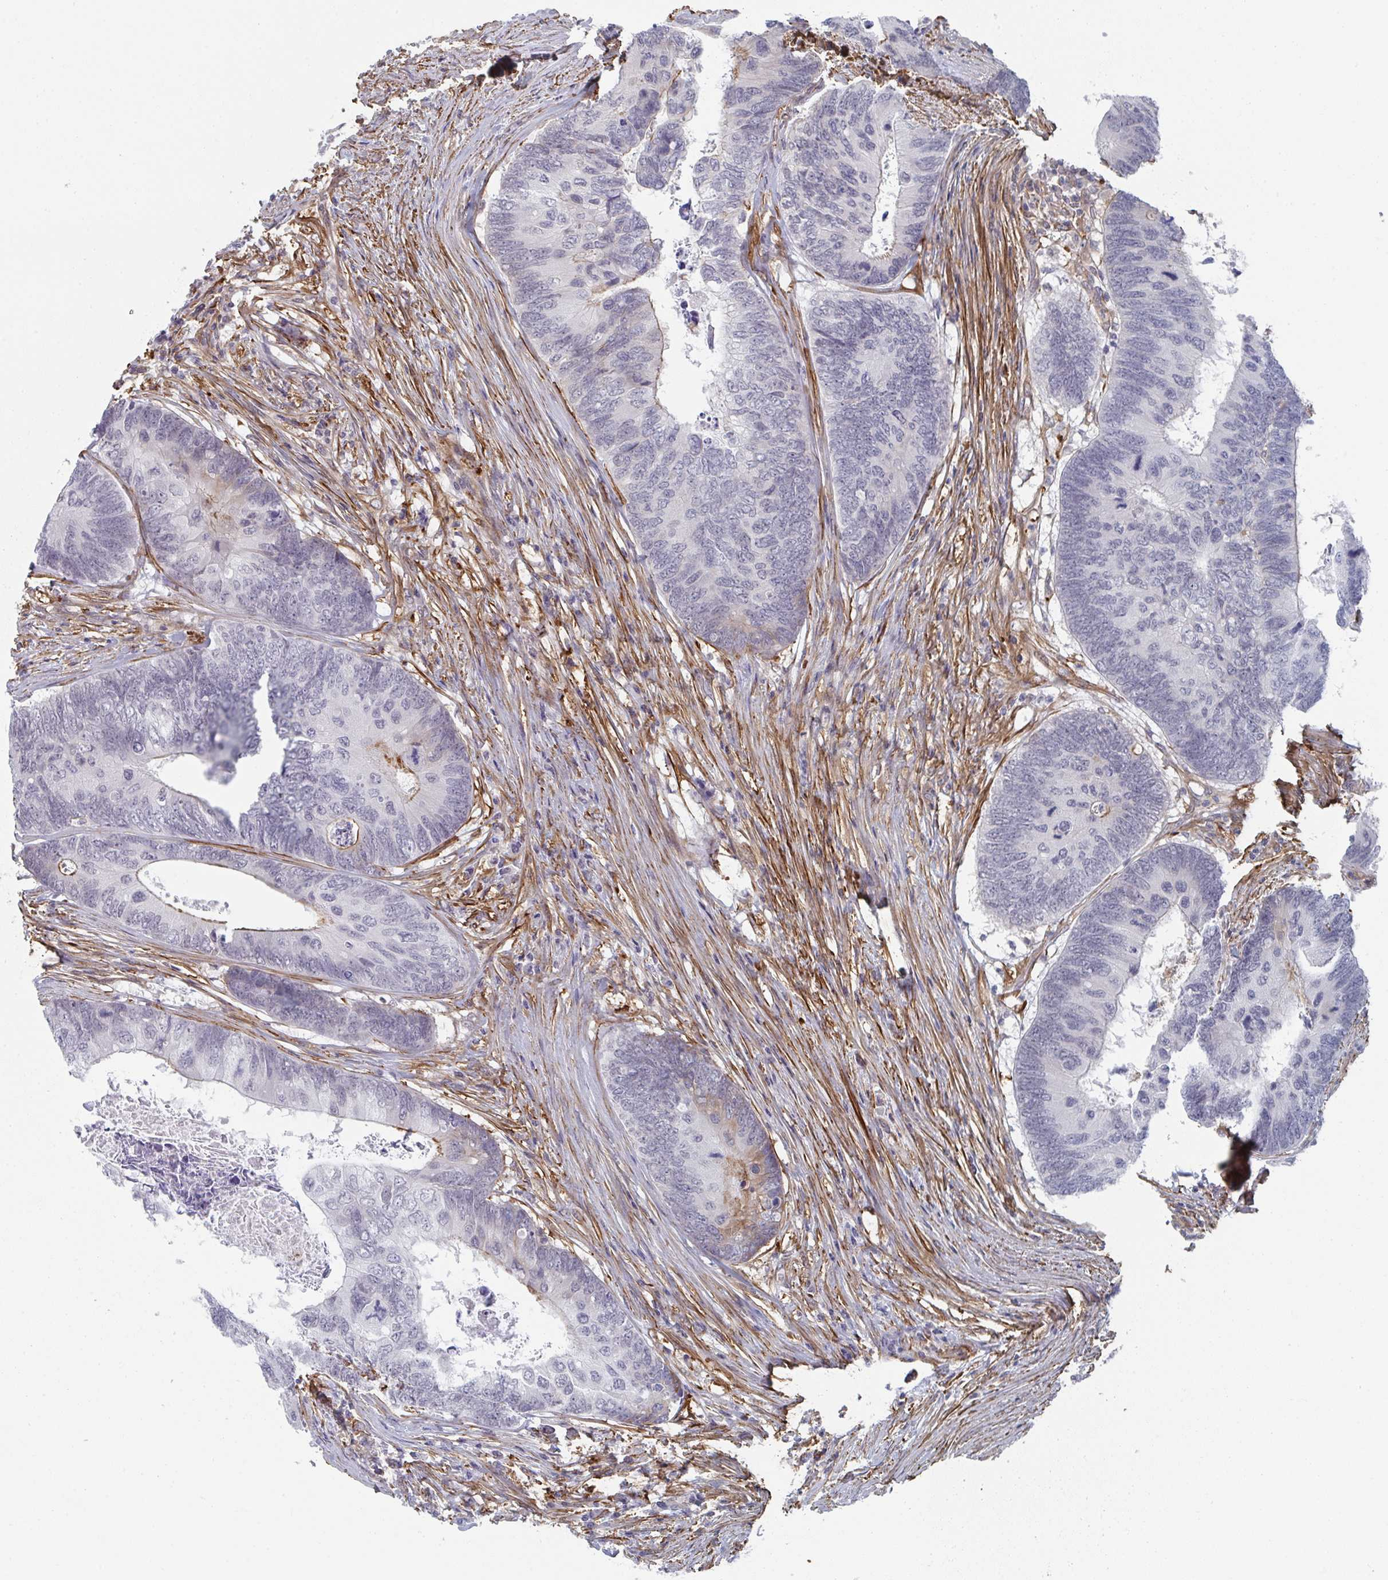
{"staining": {"intensity": "negative", "quantity": "none", "location": "none"}, "tissue": "colorectal cancer", "cell_type": "Tumor cells", "image_type": "cancer", "snomed": [{"axis": "morphology", "description": "Adenocarcinoma, NOS"}, {"axis": "topography", "description": "Colon"}], "caption": "Protein analysis of colorectal adenocarcinoma reveals no significant positivity in tumor cells. Nuclei are stained in blue.", "gene": "NEURL4", "patient": {"sex": "female", "age": 67}}